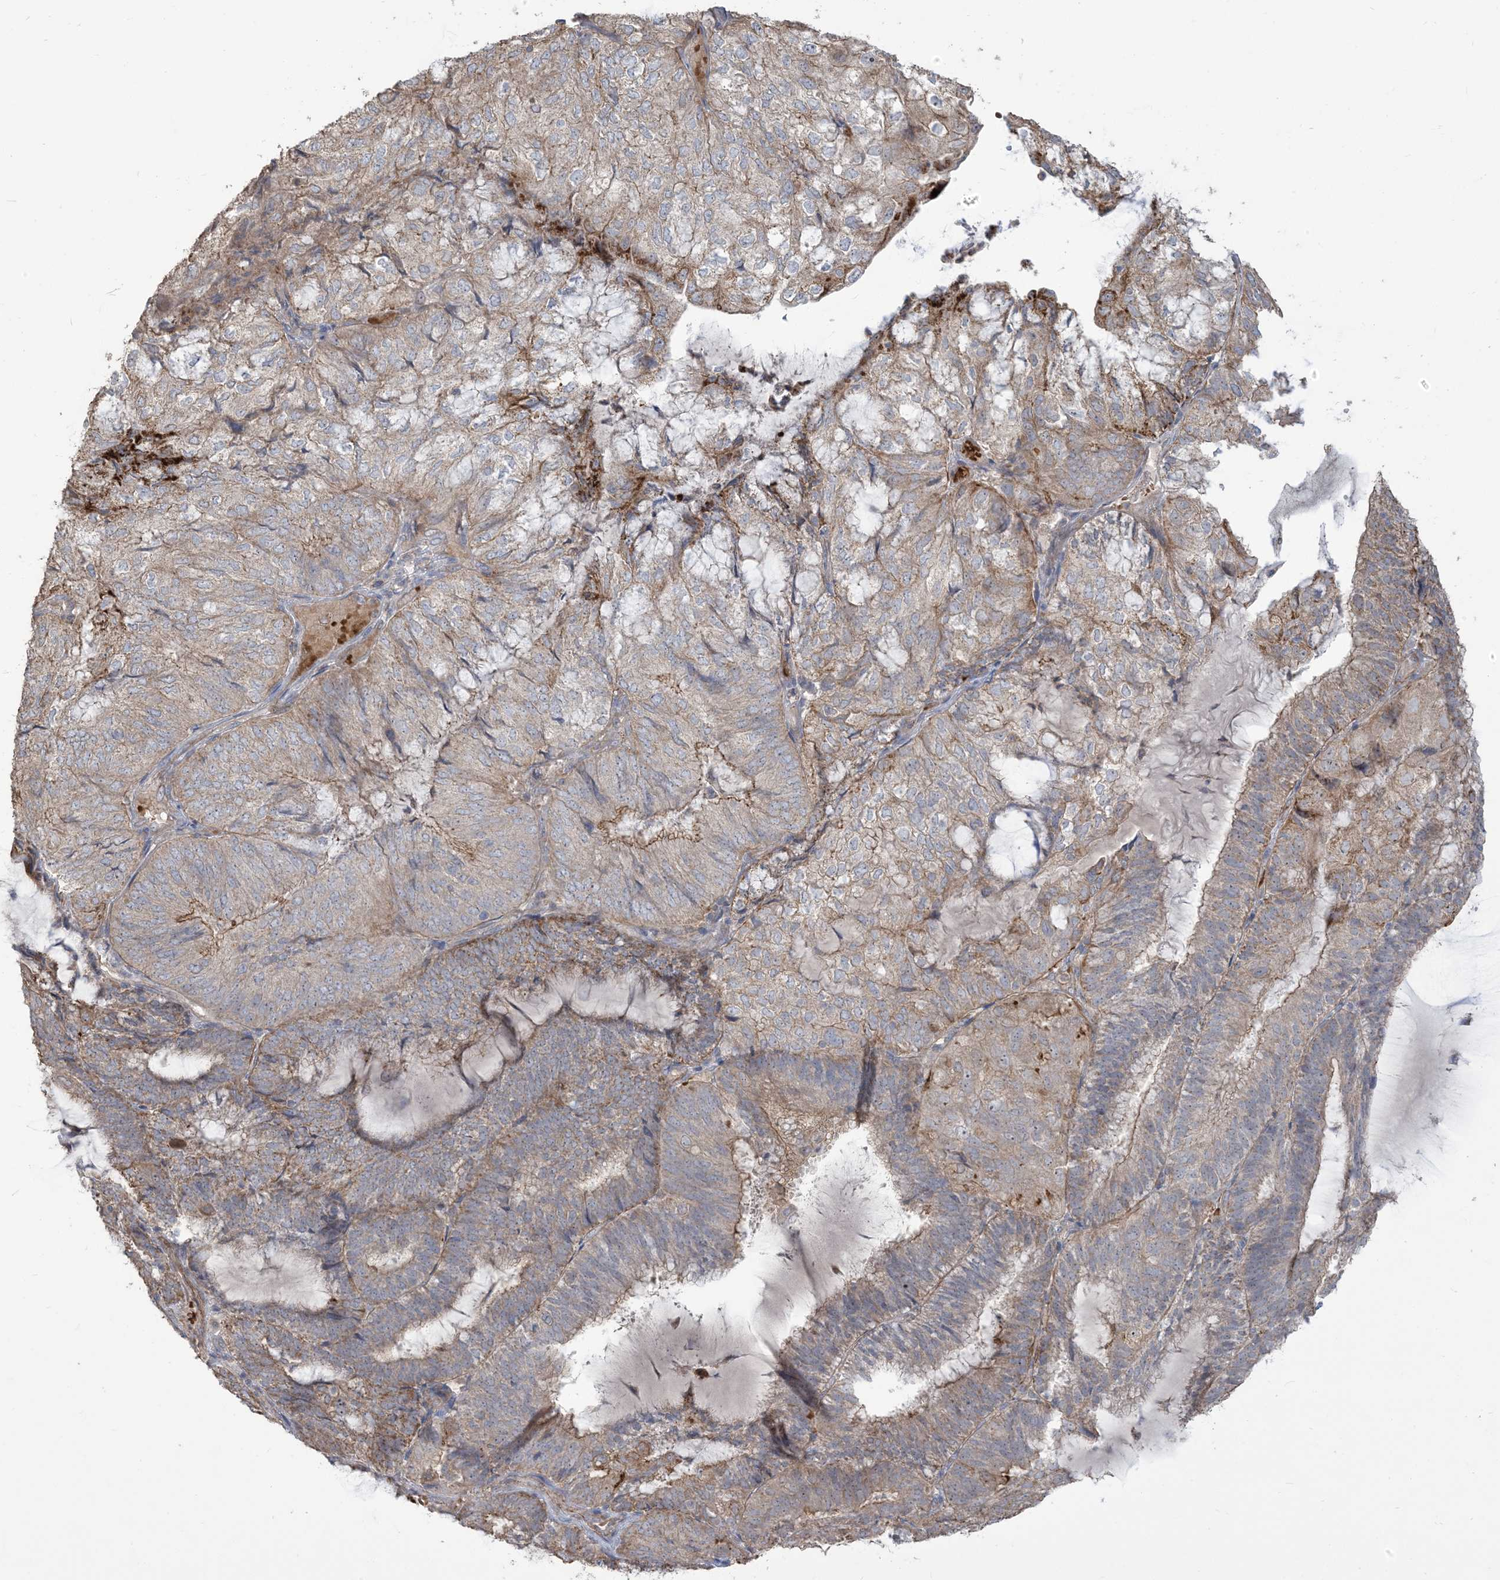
{"staining": {"intensity": "moderate", "quantity": "25%-75%", "location": "cytoplasmic/membranous"}, "tissue": "endometrial cancer", "cell_type": "Tumor cells", "image_type": "cancer", "snomed": [{"axis": "morphology", "description": "Adenocarcinoma, NOS"}, {"axis": "topography", "description": "Endometrium"}], "caption": "Immunohistochemical staining of human endometrial adenocarcinoma displays moderate cytoplasmic/membranous protein expression in about 25%-75% of tumor cells.", "gene": "KLHL18", "patient": {"sex": "female", "age": 81}}